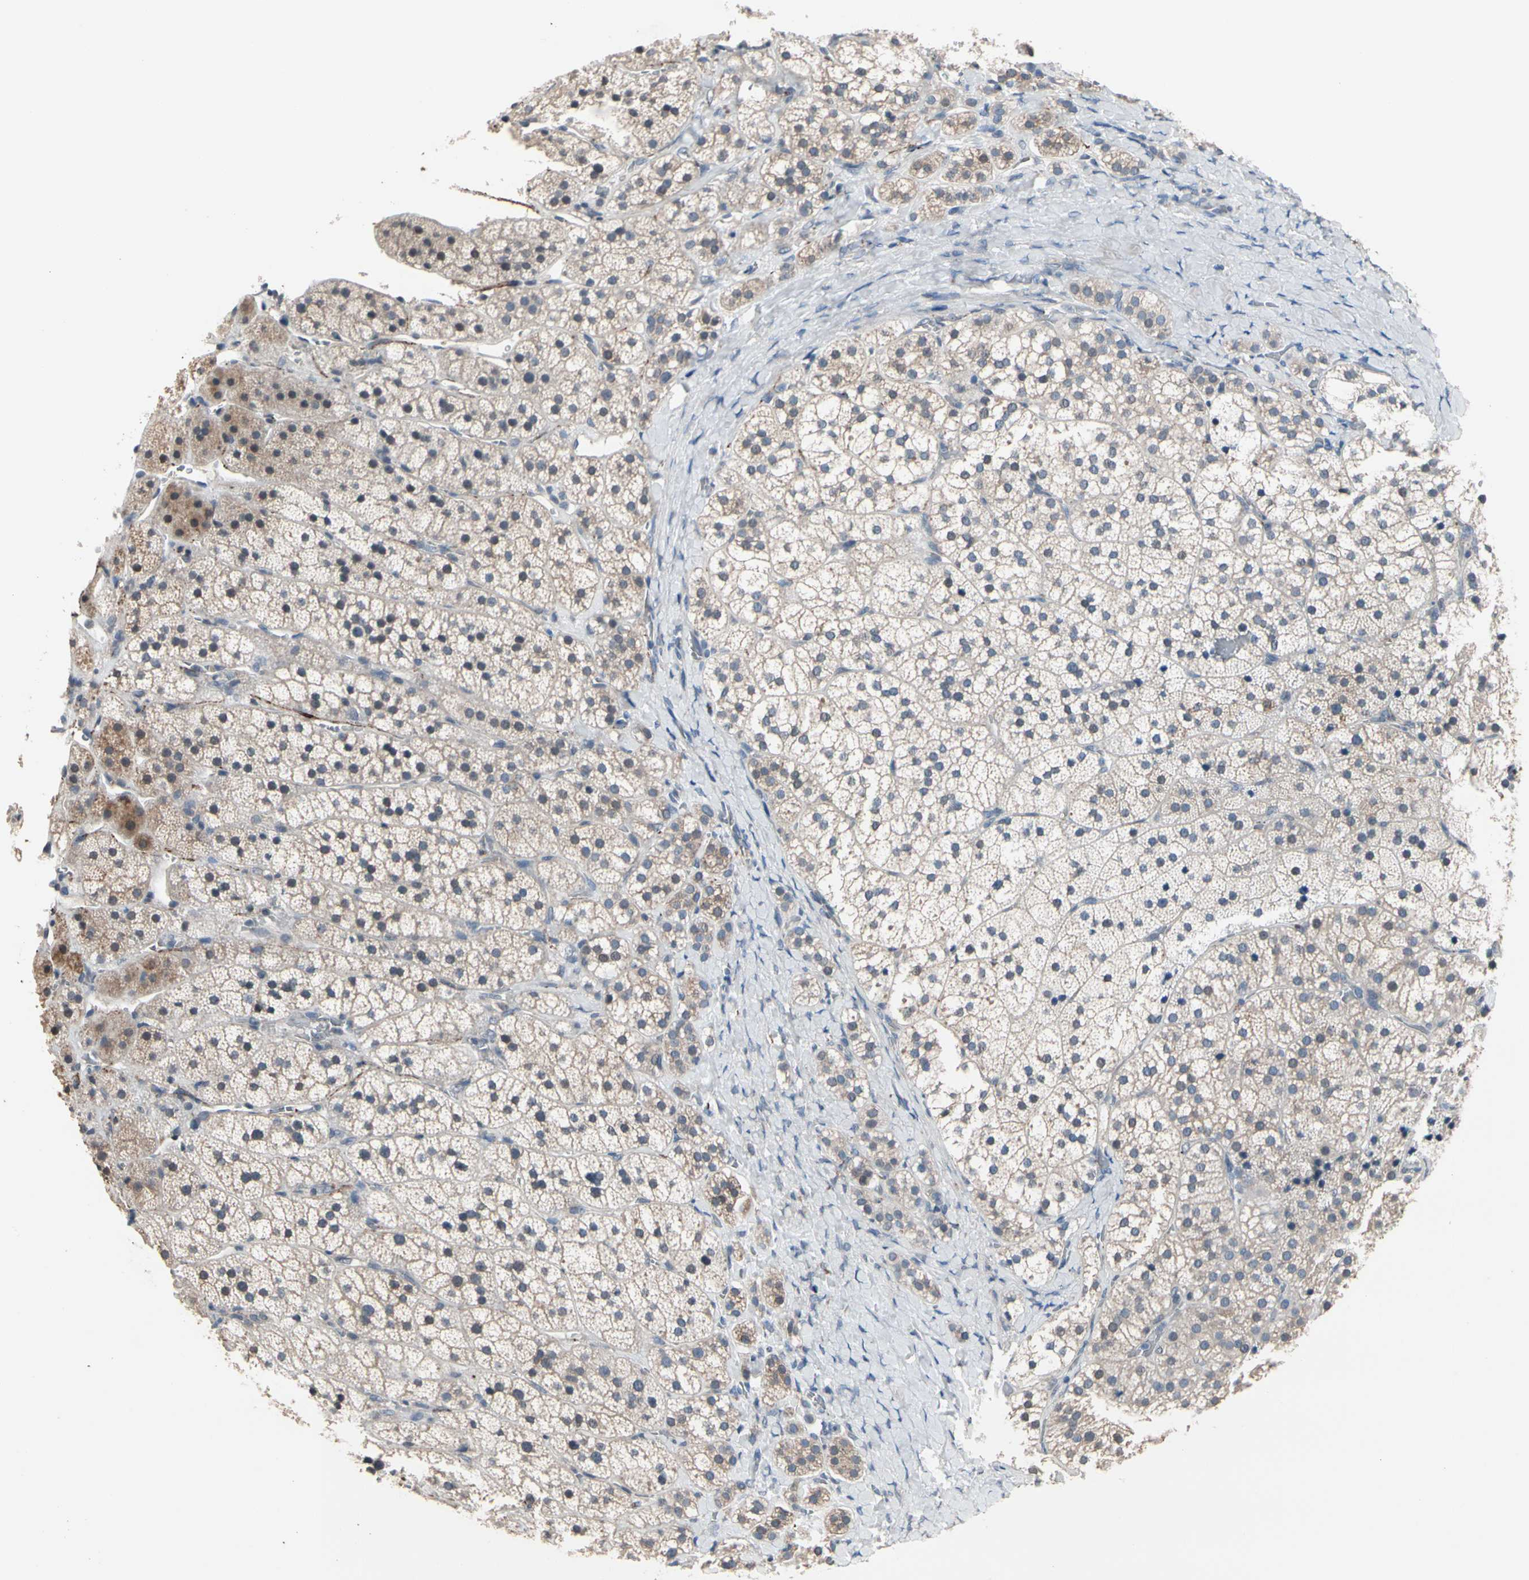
{"staining": {"intensity": "weak", "quantity": "25%-75%", "location": "cytoplasmic/membranous"}, "tissue": "adrenal gland", "cell_type": "Glandular cells", "image_type": "normal", "snomed": [{"axis": "morphology", "description": "Normal tissue, NOS"}, {"axis": "topography", "description": "Adrenal gland"}], "caption": "Adrenal gland stained with immunohistochemistry (IHC) reveals weak cytoplasmic/membranous expression in approximately 25%-75% of glandular cells.", "gene": "SV2A", "patient": {"sex": "female", "age": 44}}